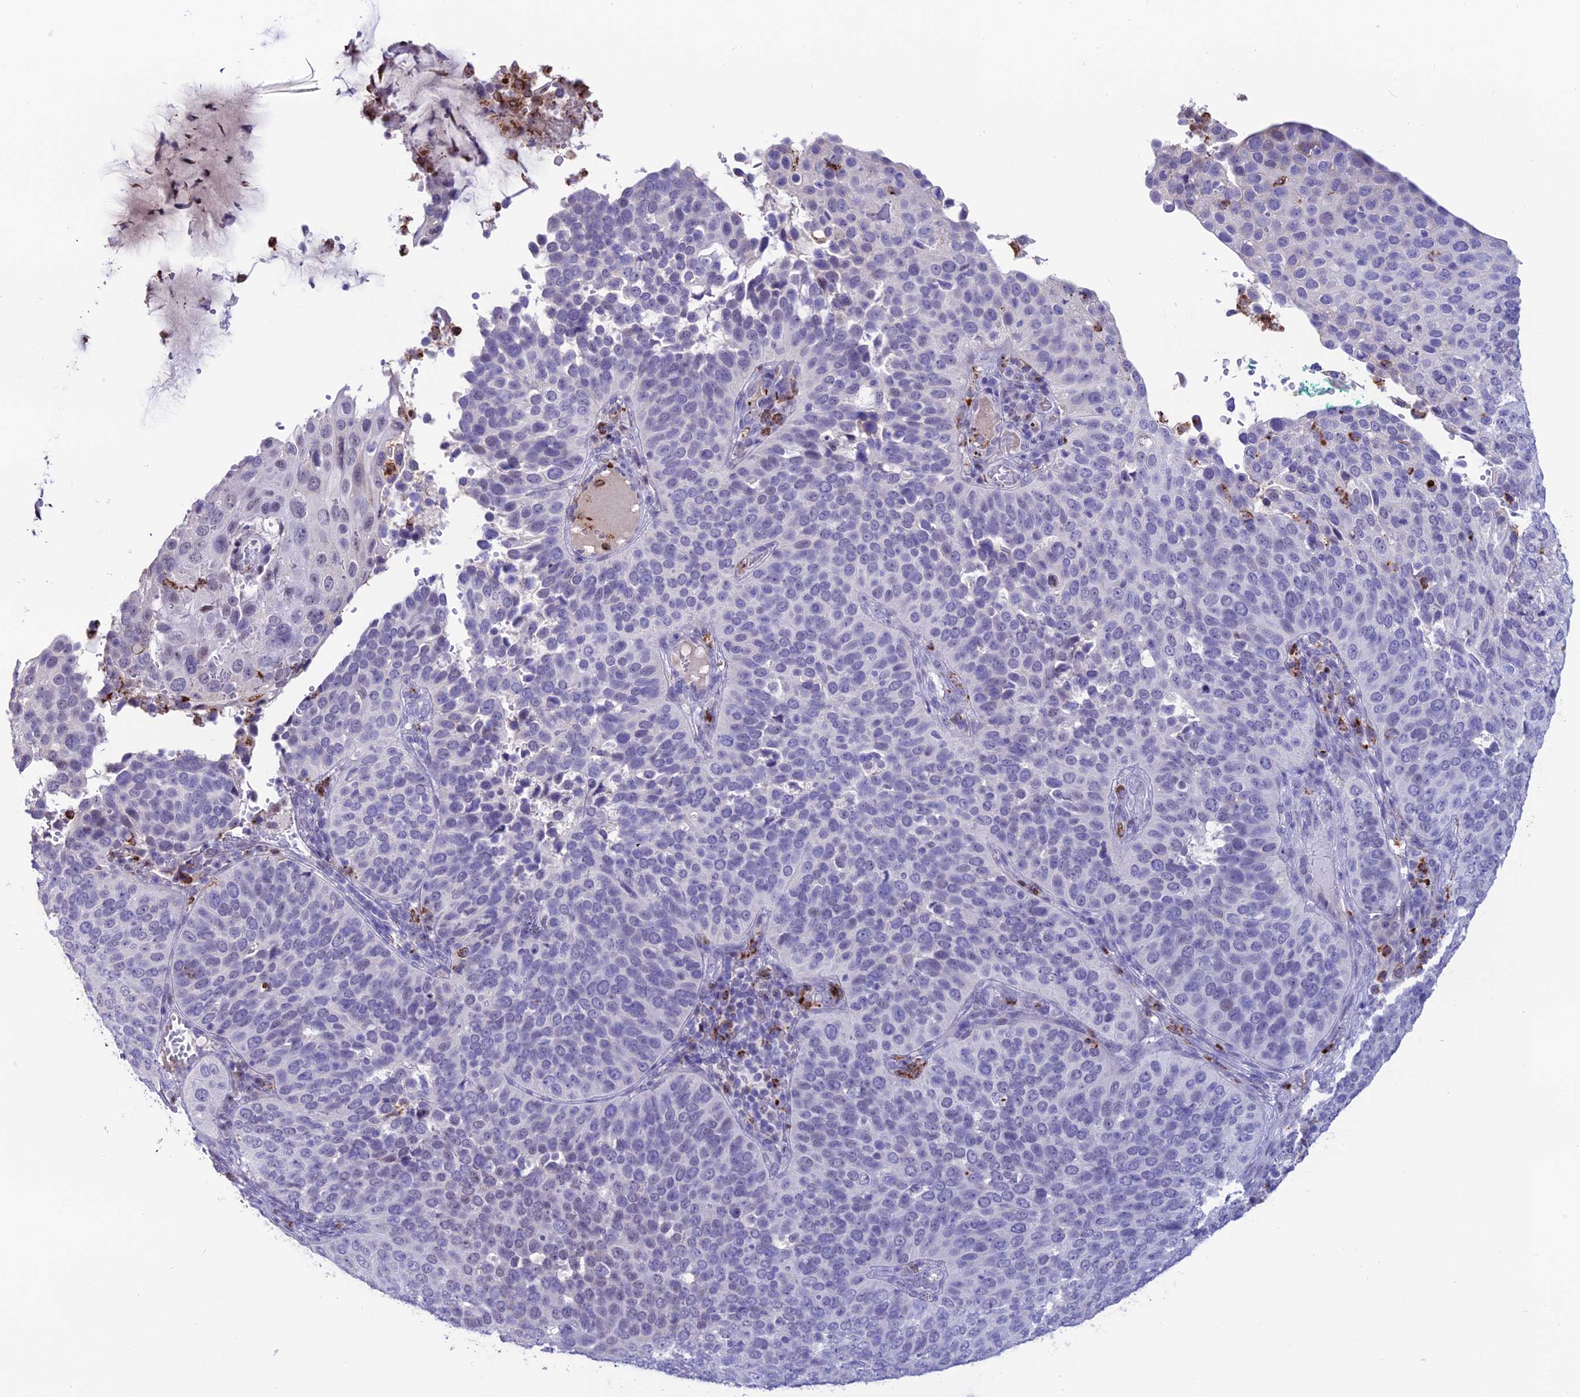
{"staining": {"intensity": "weak", "quantity": "<25%", "location": "nuclear"}, "tissue": "cervical cancer", "cell_type": "Tumor cells", "image_type": "cancer", "snomed": [{"axis": "morphology", "description": "Squamous cell carcinoma, NOS"}, {"axis": "topography", "description": "Cervix"}], "caption": "This is a micrograph of immunohistochemistry (IHC) staining of cervical cancer (squamous cell carcinoma), which shows no expression in tumor cells.", "gene": "MFSD2B", "patient": {"sex": "female", "age": 36}}